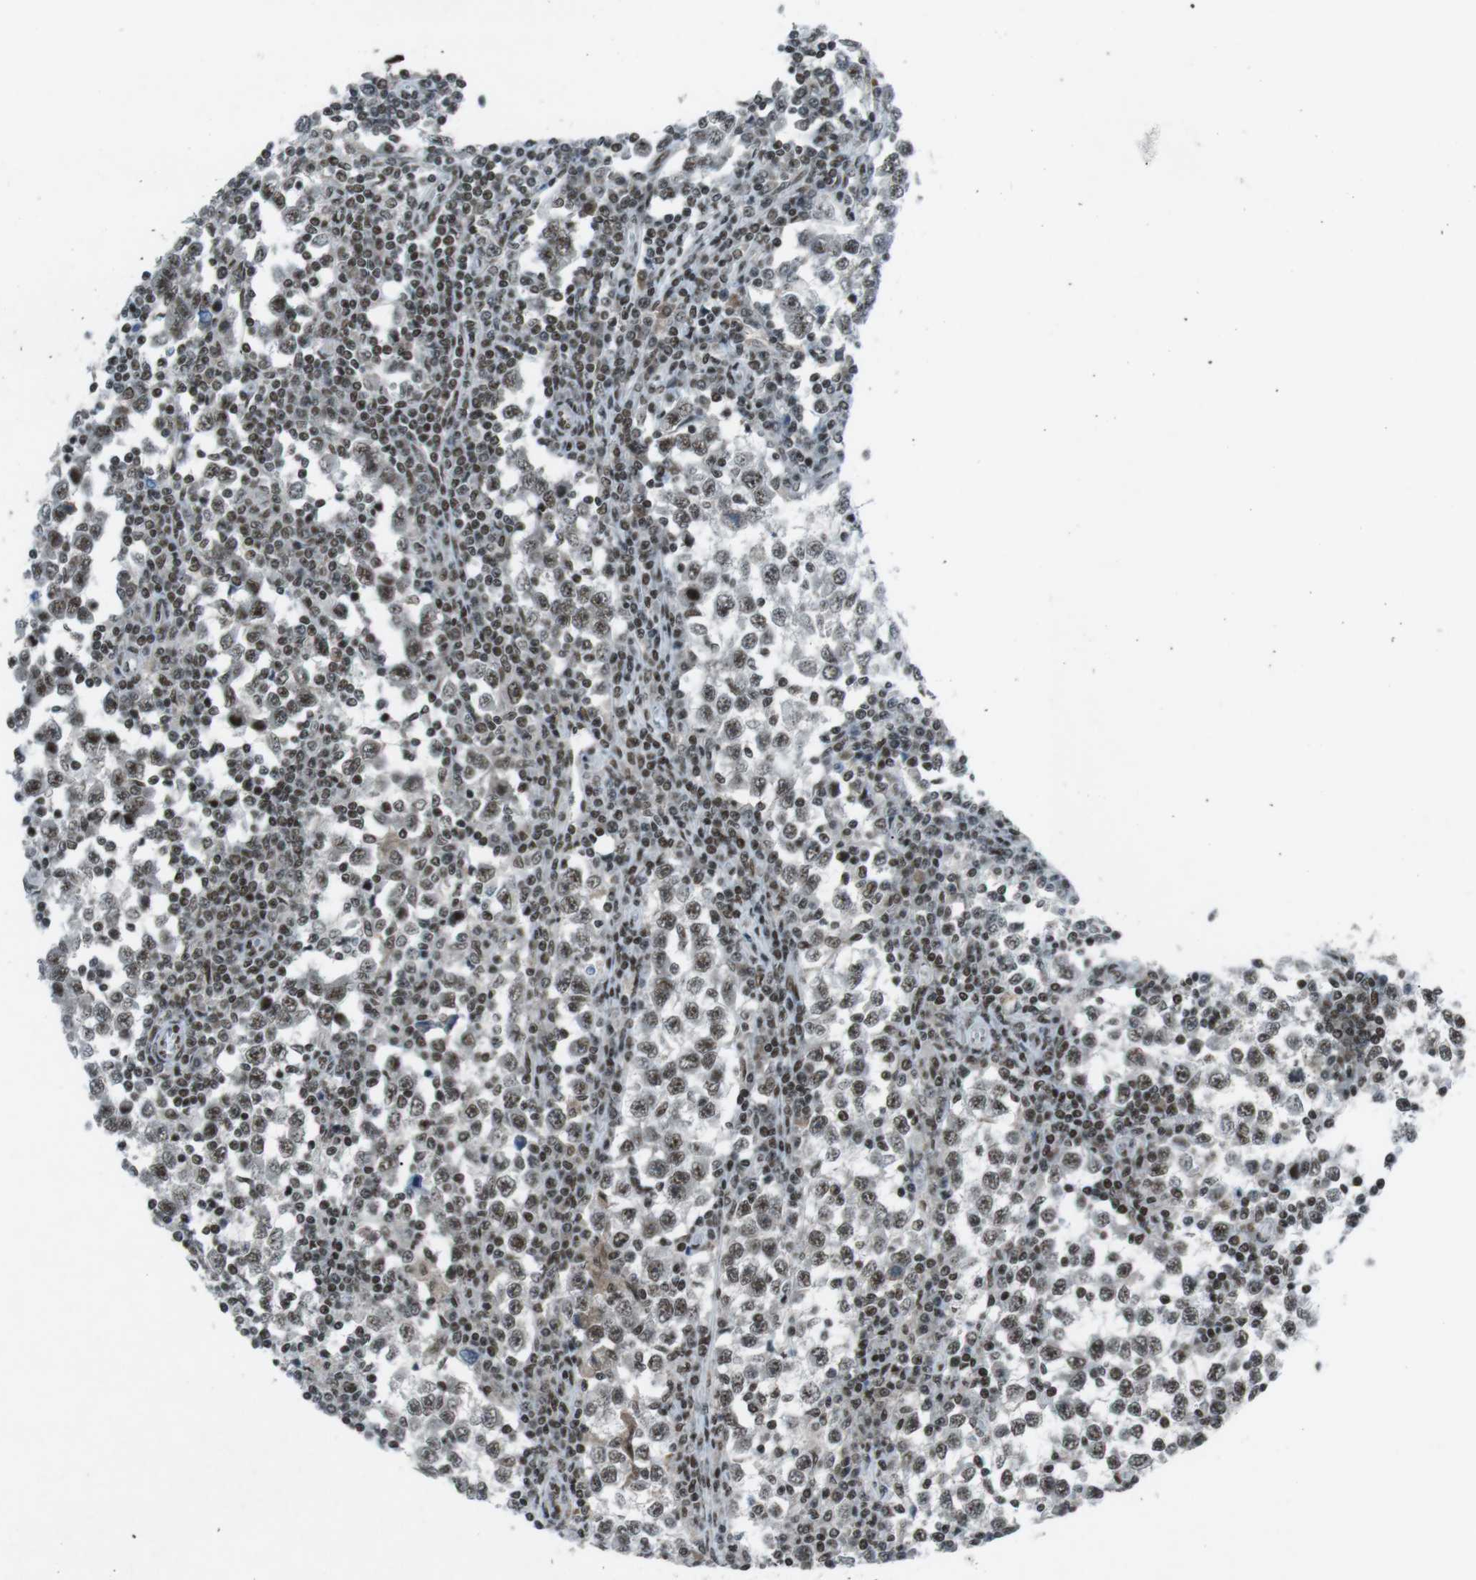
{"staining": {"intensity": "moderate", "quantity": ">75%", "location": "nuclear"}, "tissue": "testis cancer", "cell_type": "Tumor cells", "image_type": "cancer", "snomed": [{"axis": "morphology", "description": "Seminoma, NOS"}, {"axis": "topography", "description": "Testis"}], "caption": "The photomicrograph demonstrates a brown stain indicating the presence of a protein in the nuclear of tumor cells in seminoma (testis).", "gene": "TAF1", "patient": {"sex": "male", "age": 65}}